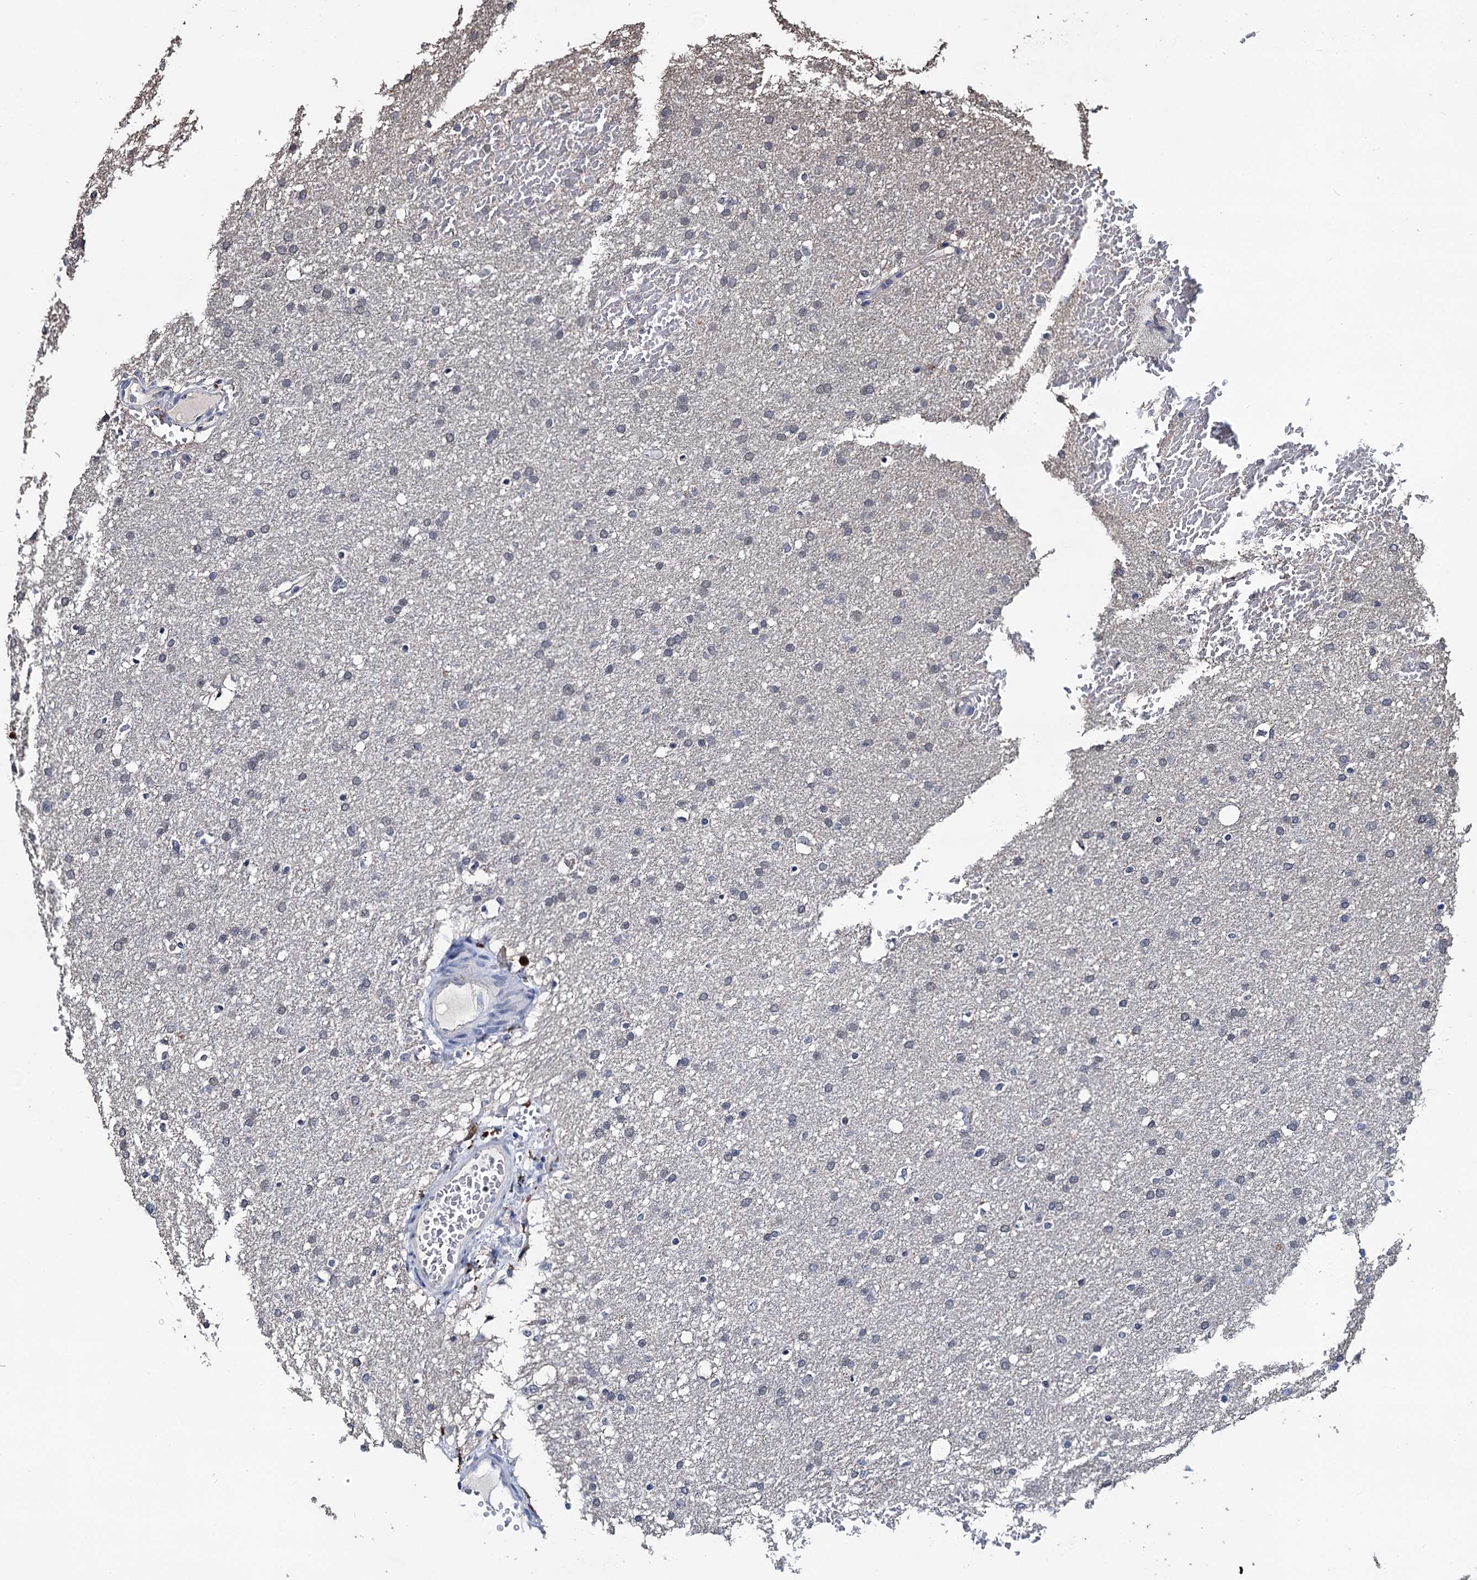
{"staining": {"intensity": "negative", "quantity": "none", "location": "none"}, "tissue": "glioma", "cell_type": "Tumor cells", "image_type": "cancer", "snomed": [{"axis": "morphology", "description": "Glioma, malignant, High grade"}, {"axis": "topography", "description": "Cerebral cortex"}], "caption": "This image is of glioma stained with IHC to label a protein in brown with the nuclei are counter-stained blue. There is no expression in tumor cells.", "gene": "RTKN2", "patient": {"sex": "female", "age": 36}}